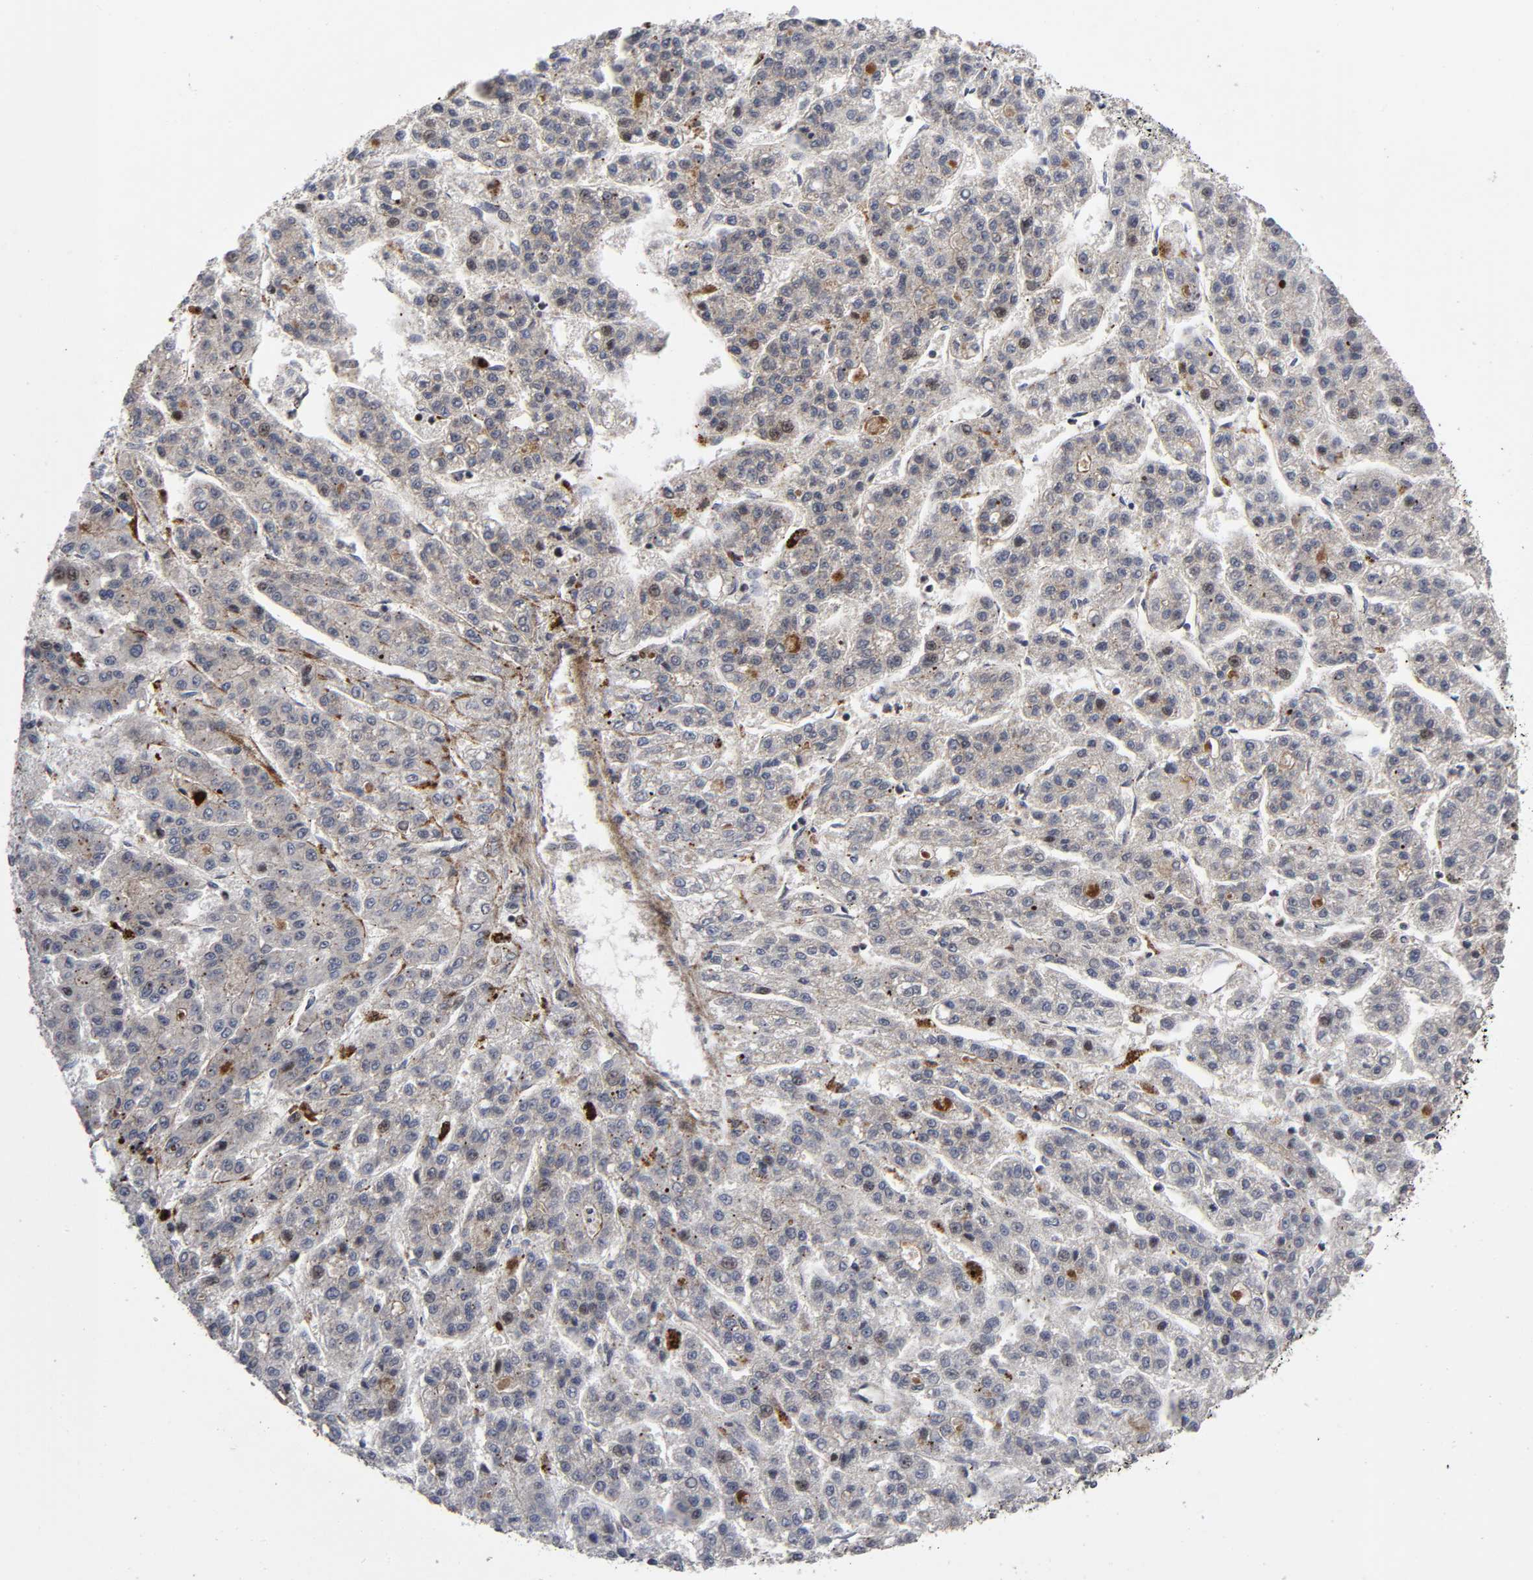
{"staining": {"intensity": "moderate", "quantity": ">75%", "location": "cytoplasmic/membranous"}, "tissue": "liver cancer", "cell_type": "Tumor cells", "image_type": "cancer", "snomed": [{"axis": "morphology", "description": "Carcinoma, Hepatocellular, NOS"}, {"axis": "topography", "description": "Liver"}], "caption": "Protein expression analysis of human liver cancer reveals moderate cytoplasmic/membranous expression in approximately >75% of tumor cells.", "gene": "CASP9", "patient": {"sex": "male", "age": 70}}